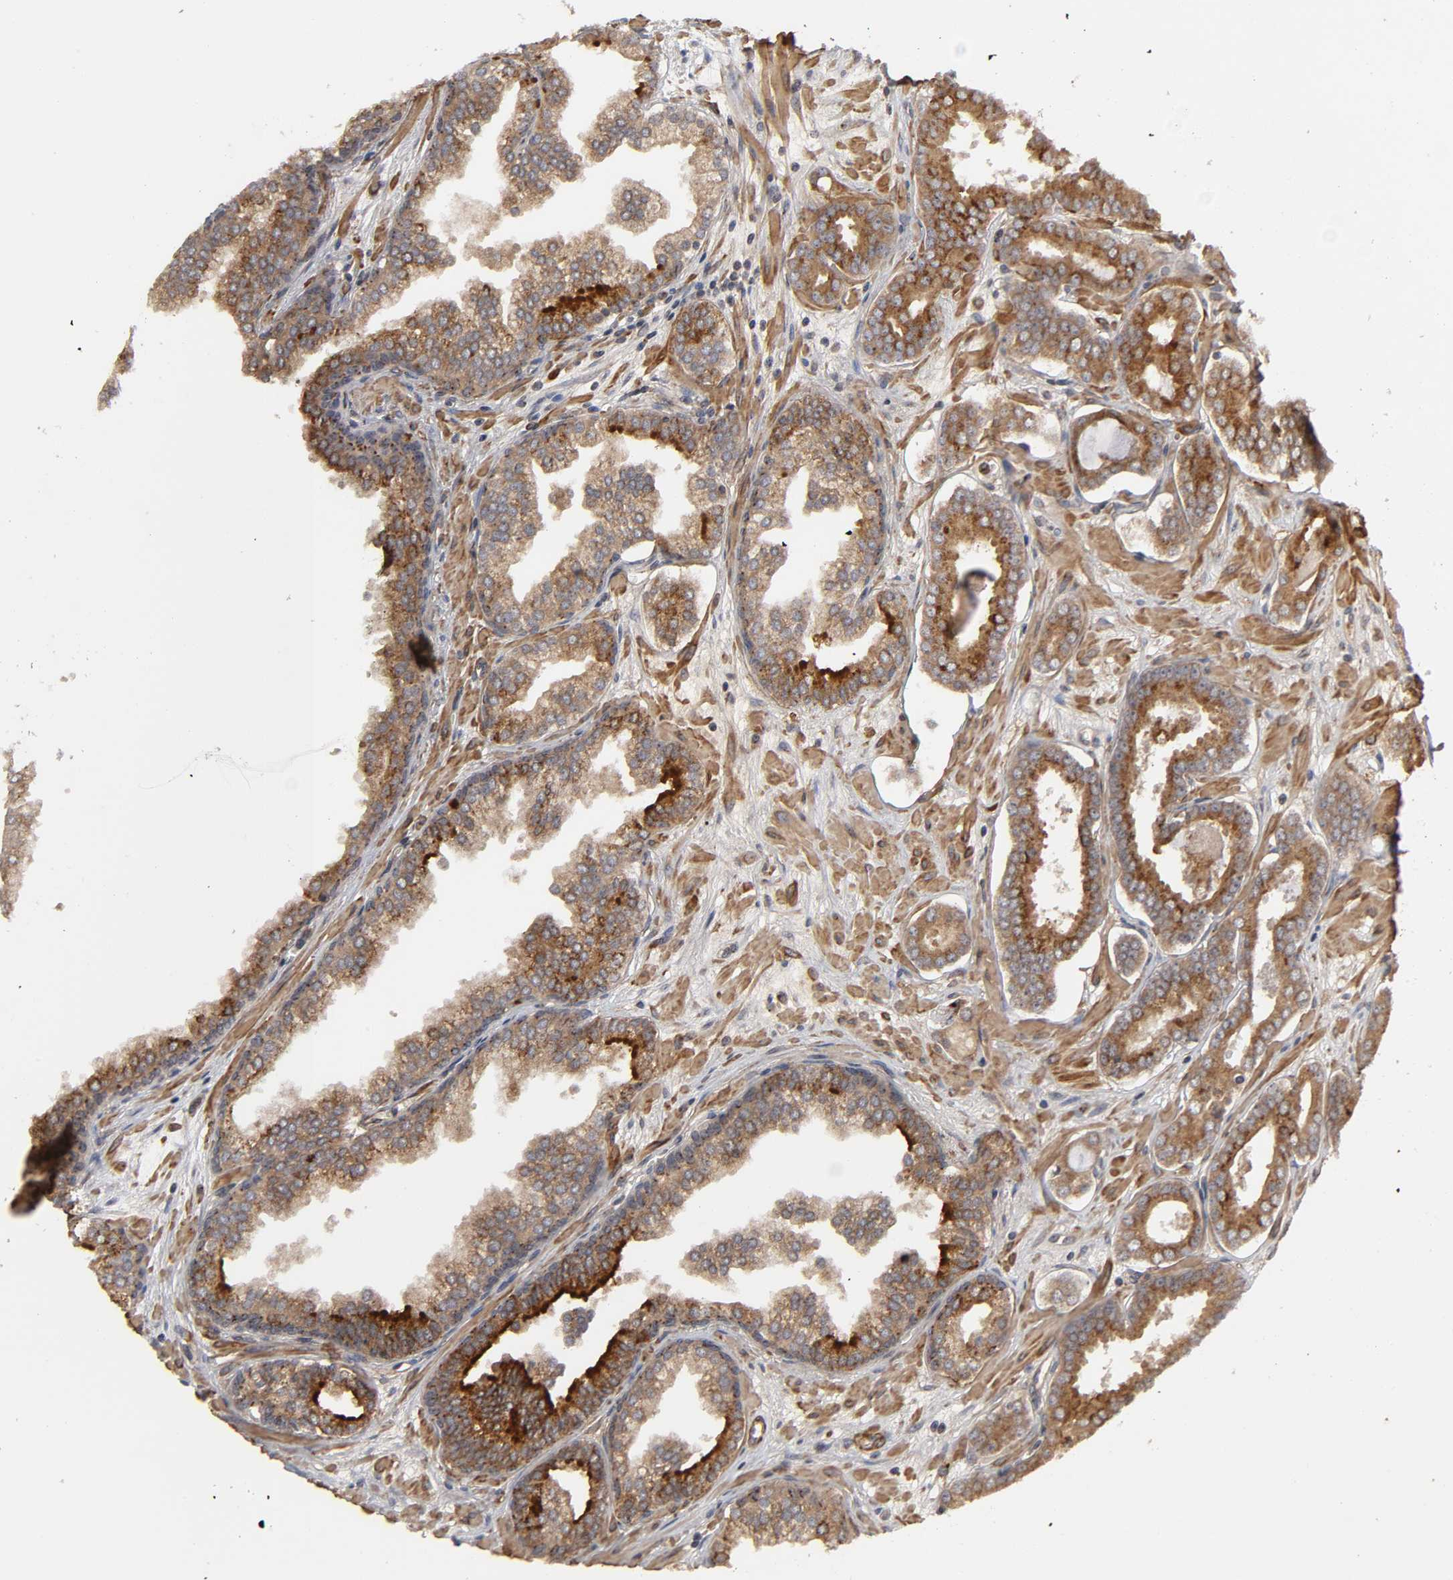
{"staining": {"intensity": "strong", "quantity": ">75%", "location": "cytoplasmic/membranous"}, "tissue": "prostate cancer", "cell_type": "Tumor cells", "image_type": "cancer", "snomed": [{"axis": "morphology", "description": "Adenocarcinoma, Low grade"}, {"axis": "topography", "description": "Prostate"}], "caption": "An image of prostate adenocarcinoma (low-grade) stained for a protein exhibits strong cytoplasmic/membranous brown staining in tumor cells. Using DAB (3,3'-diaminobenzidine) (brown) and hematoxylin (blue) stains, captured at high magnification using brightfield microscopy.", "gene": "GNPTG", "patient": {"sex": "male", "age": 57}}